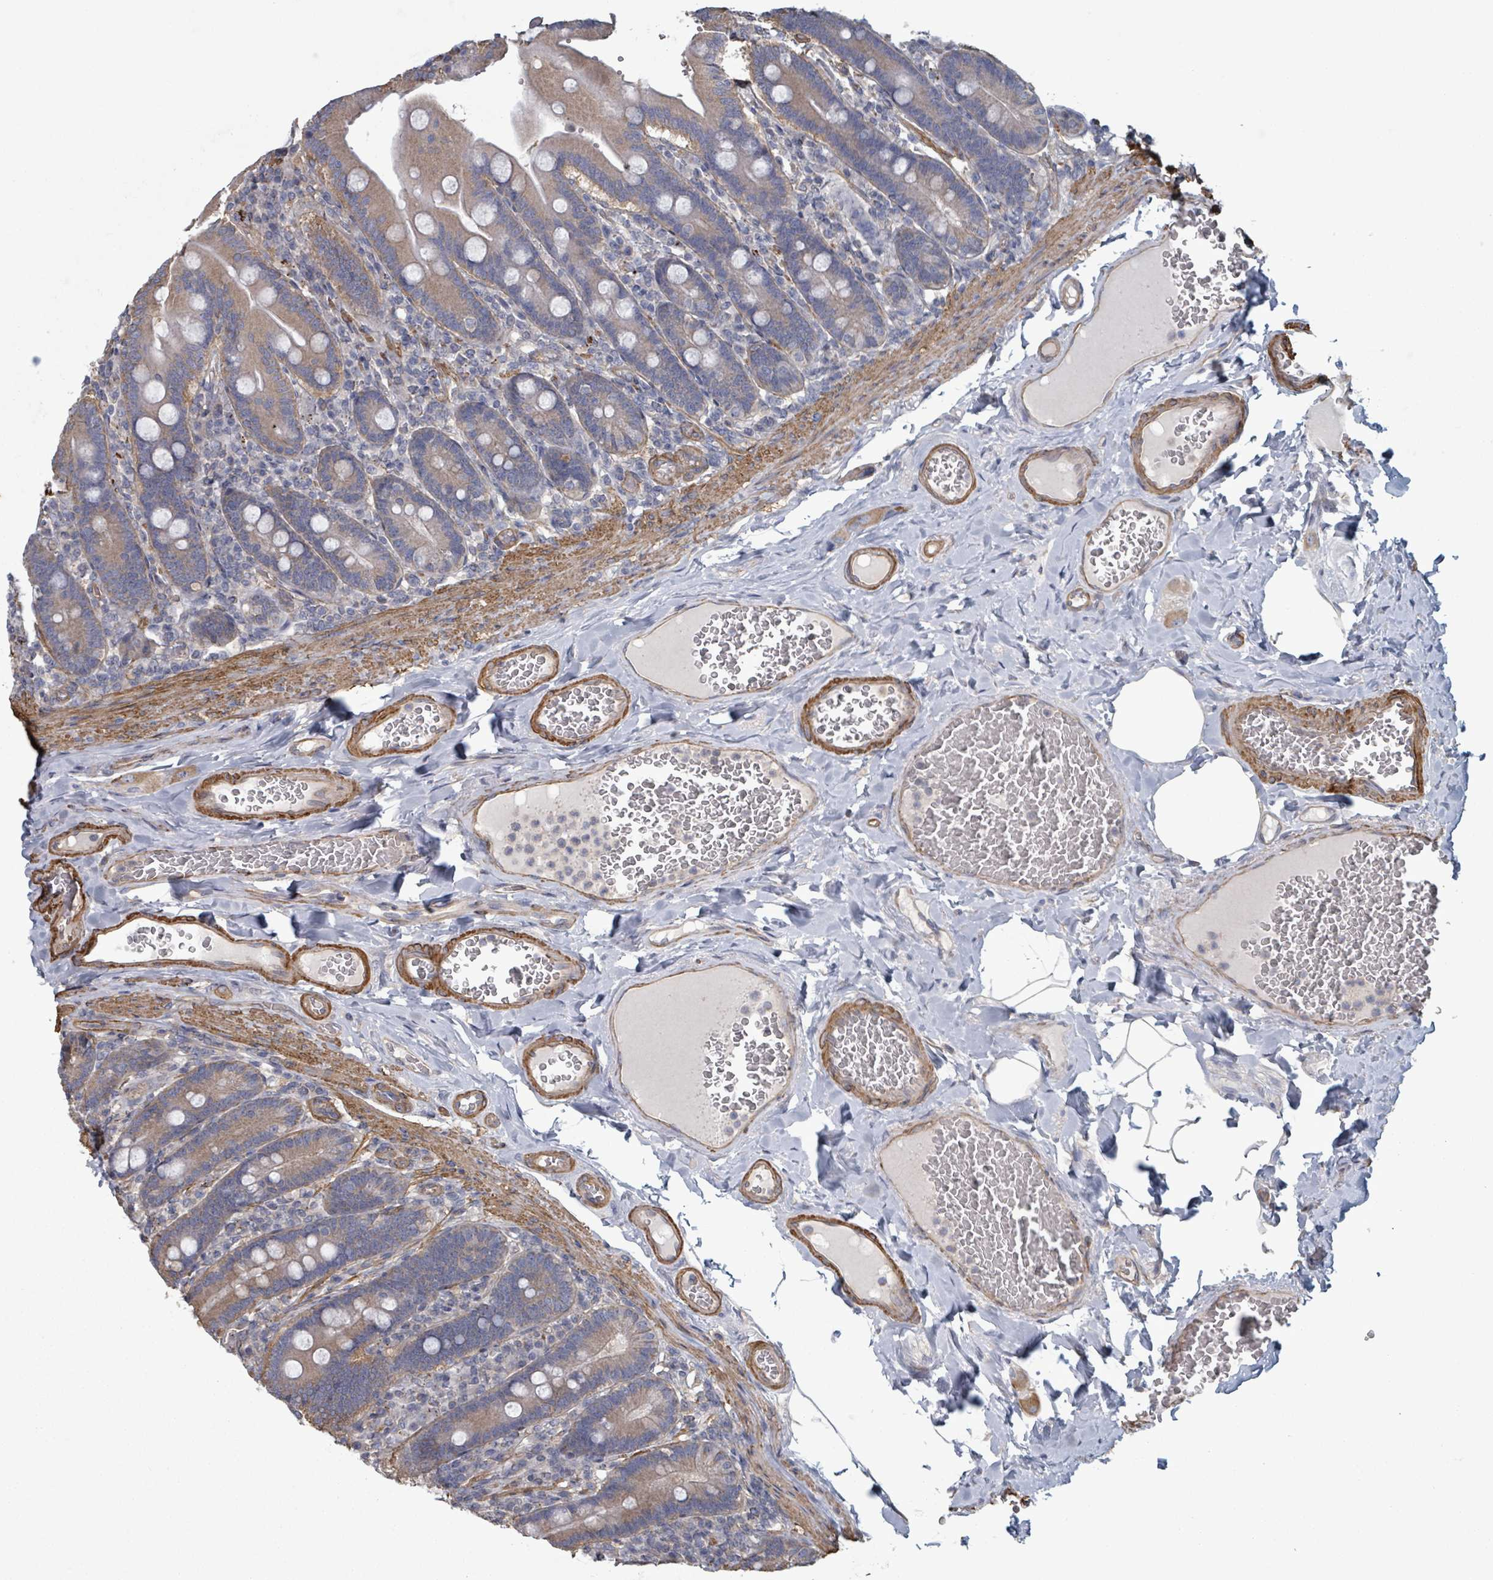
{"staining": {"intensity": "weak", "quantity": "25%-75%", "location": "cytoplasmic/membranous"}, "tissue": "duodenum", "cell_type": "Glandular cells", "image_type": "normal", "snomed": [{"axis": "morphology", "description": "Normal tissue, NOS"}, {"axis": "topography", "description": "Duodenum"}], "caption": "This photomicrograph shows immunohistochemistry (IHC) staining of normal human duodenum, with low weak cytoplasmic/membranous positivity in approximately 25%-75% of glandular cells.", "gene": "ADCK1", "patient": {"sex": "female", "age": 62}}